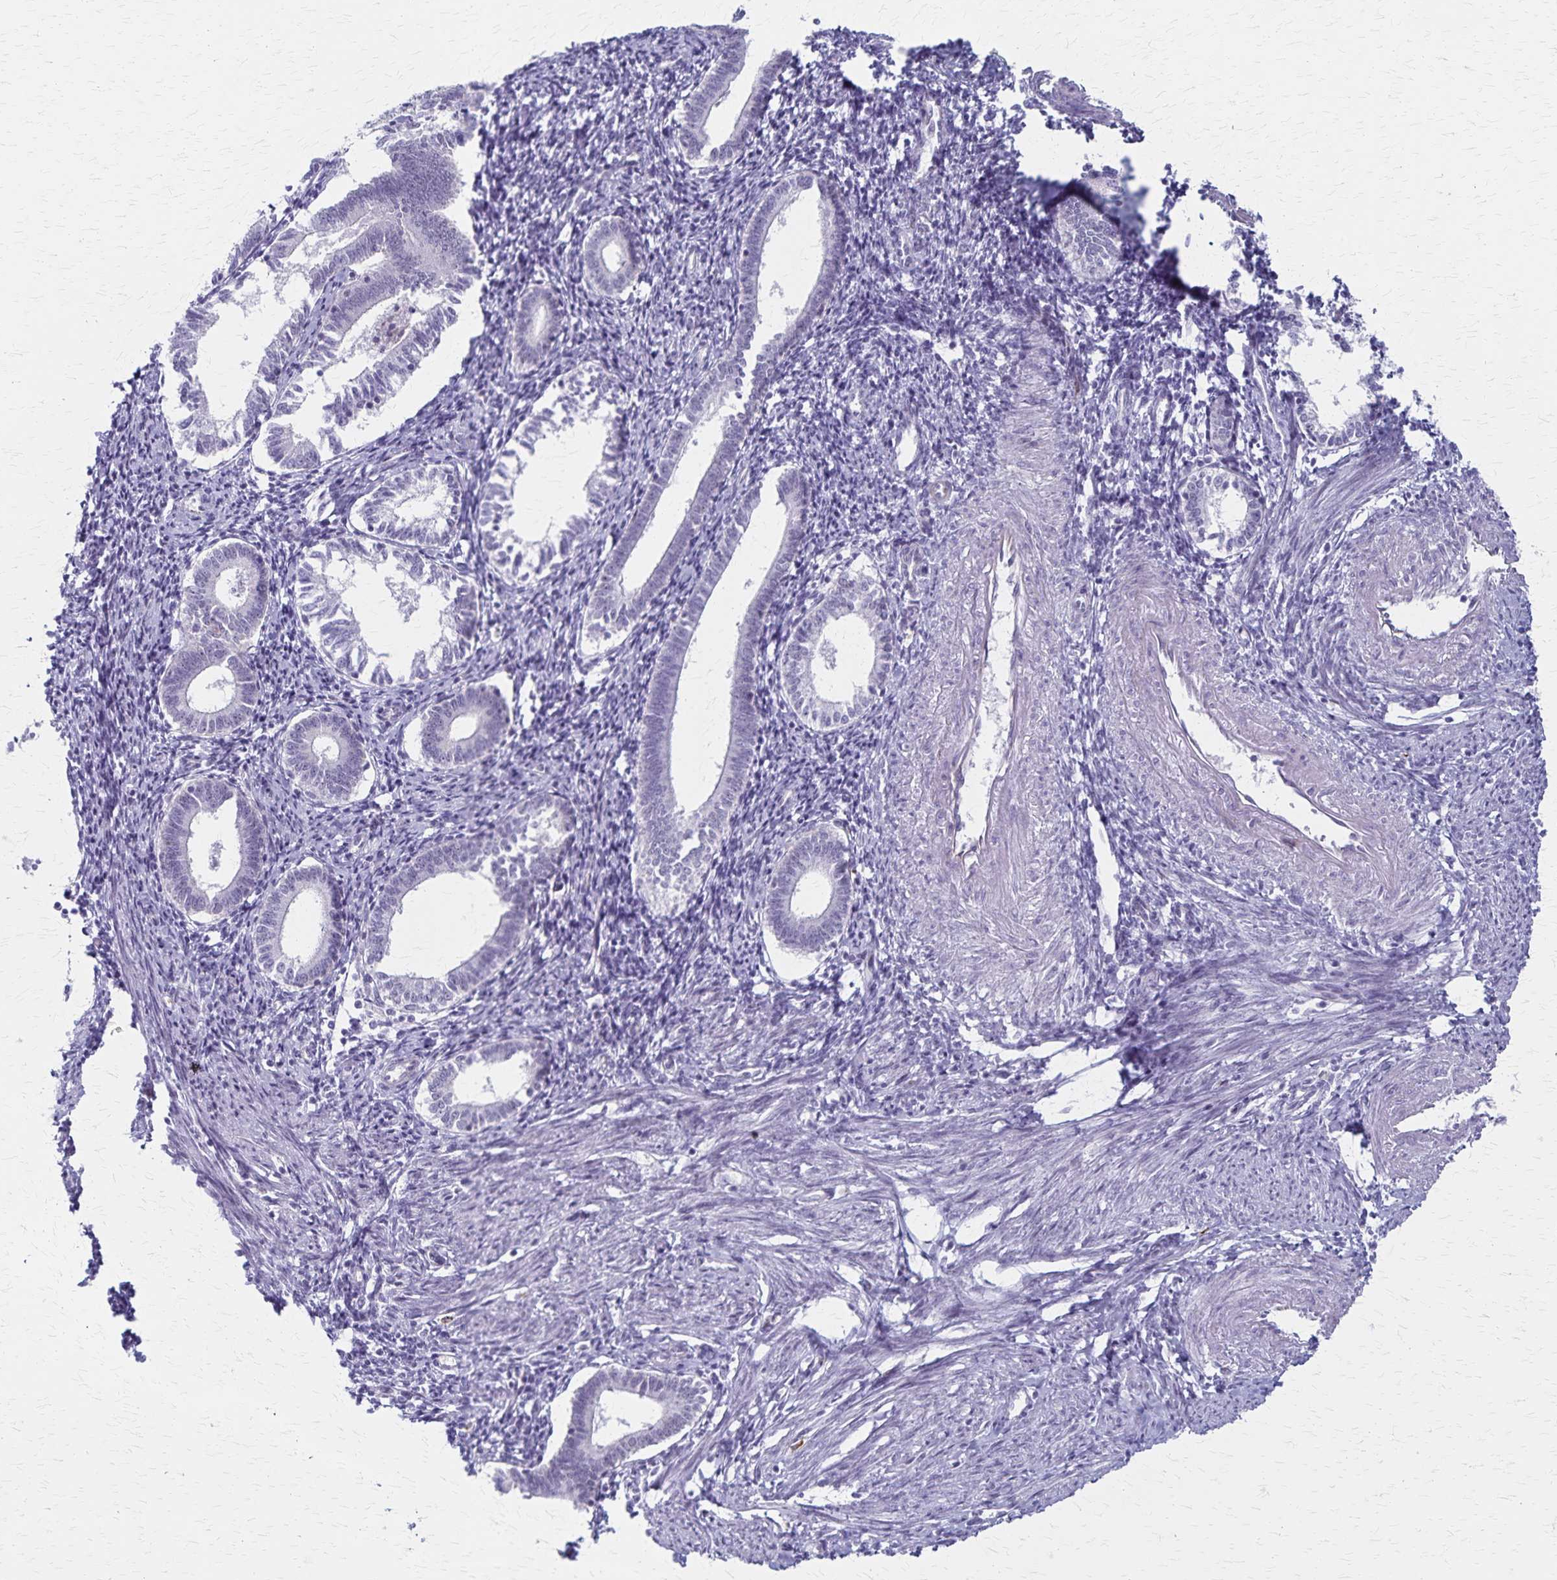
{"staining": {"intensity": "negative", "quantity": "none", "location": "none"}, "tissue": "endometrium", "cell_type": "Cells in endometrial stroma", "image_type": "normal", "snomed": [{"axis": "morphology", "description": "Normal tissue, NOS"}, {"axis": "topography", "description": "Endometrium"}], "caption": "IHC image of unremarkable endometrium: human endometrium stained with DAB demonstrates no significant protein positivity in cells in endometrial stroma.", "gene": "DLK2", "patient": {"sex": "female", "age": 41}}